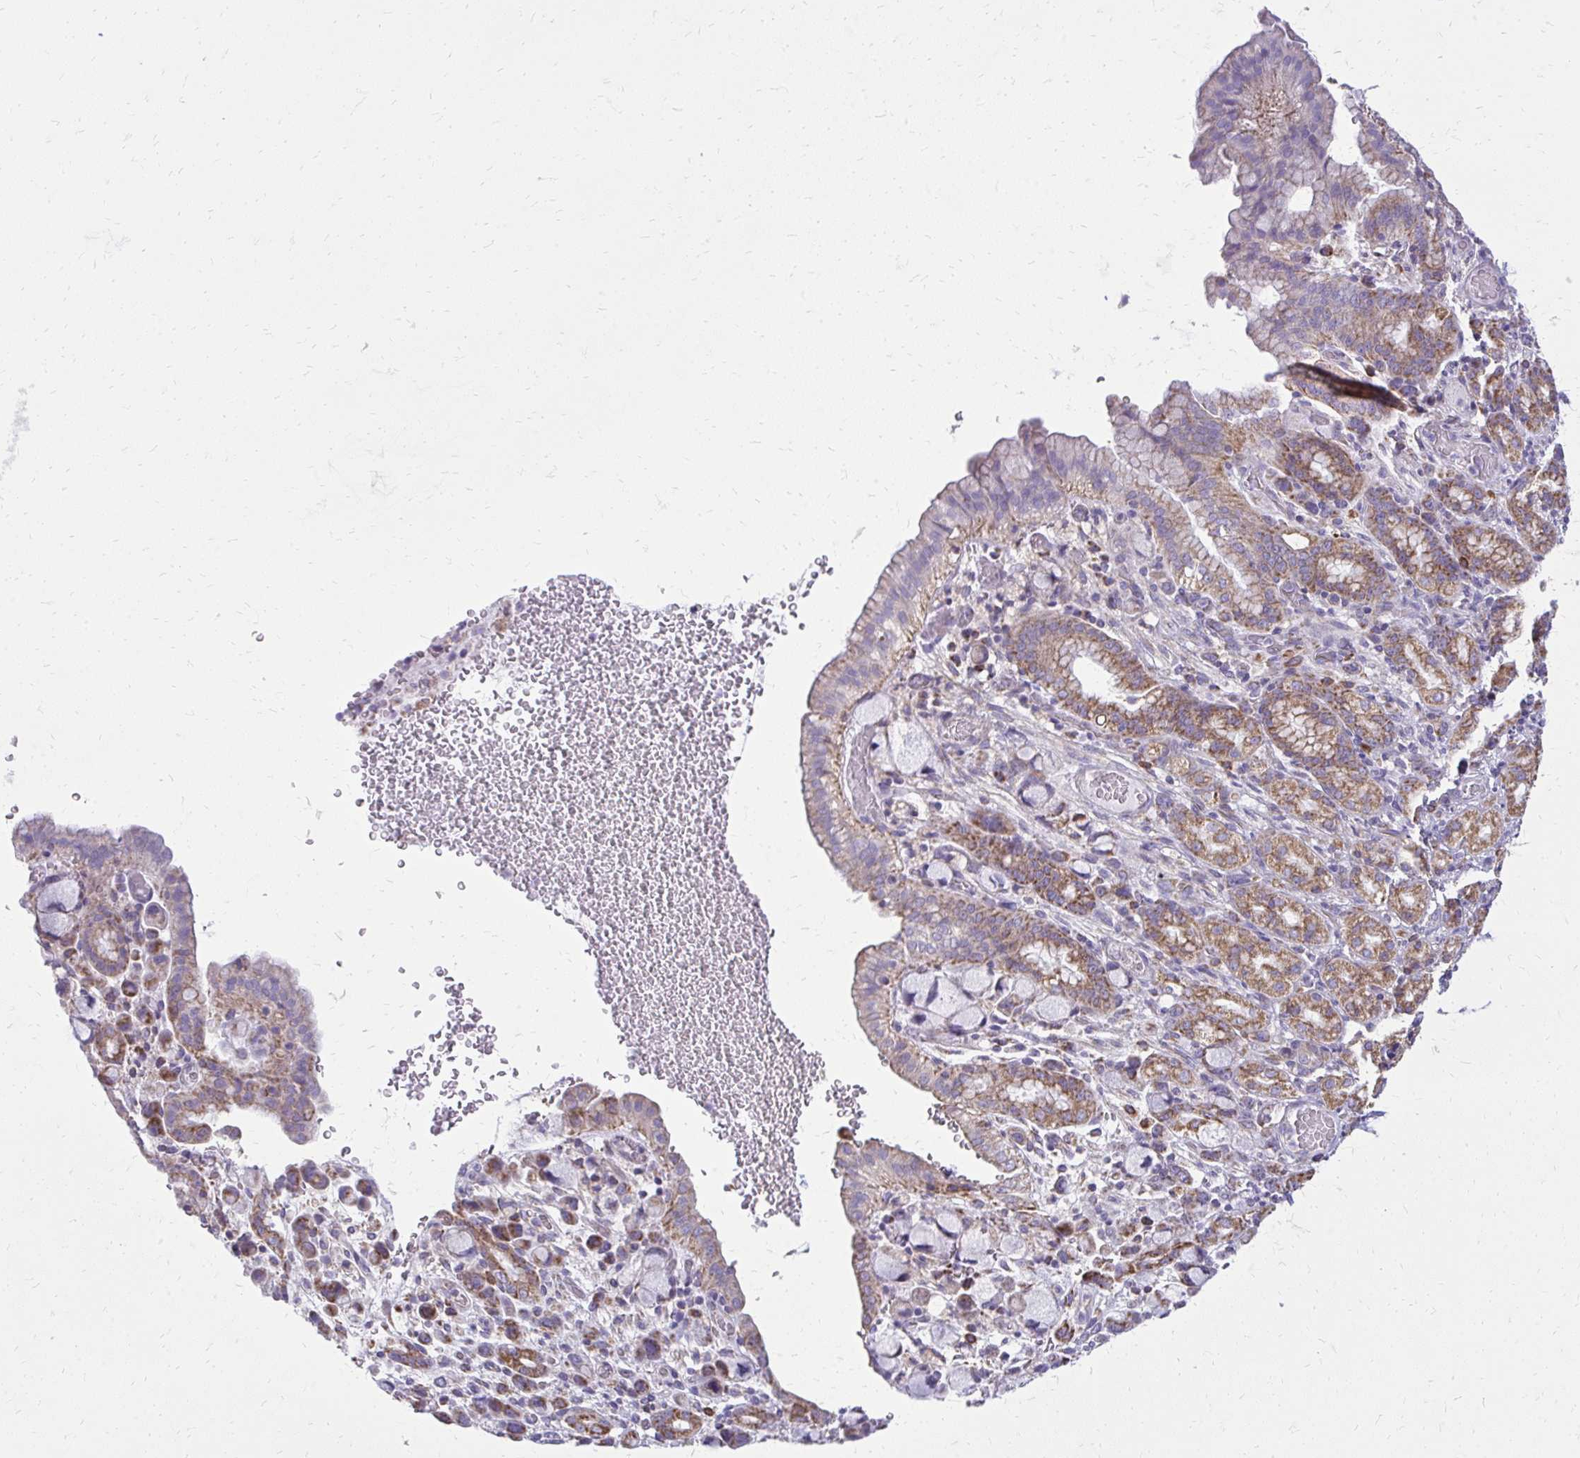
{"staining": {"intensity": "moderate", "quantity": "25%-75%", "location": "cytoplasmic/membranous"}, "tissue": "stomach cancer", "cell_type": "Tumor cells", "image_type": "cancer", "snomed": [{"axis": "morphology", "description": "Adenocarcinoma, NOS"}, {"axis": "topography", "description": "Stomach"}], "caption": "DAB (3,3'-diaminobenzidine) immunohistochemical staining of adenocarcinoma (stomach) shows moderate cytoplasmic/membranous protein expression in about 25%-75% of tumor cells.", "gene": "IFIT1", "patient": {"sex": "female", "age": 65}}